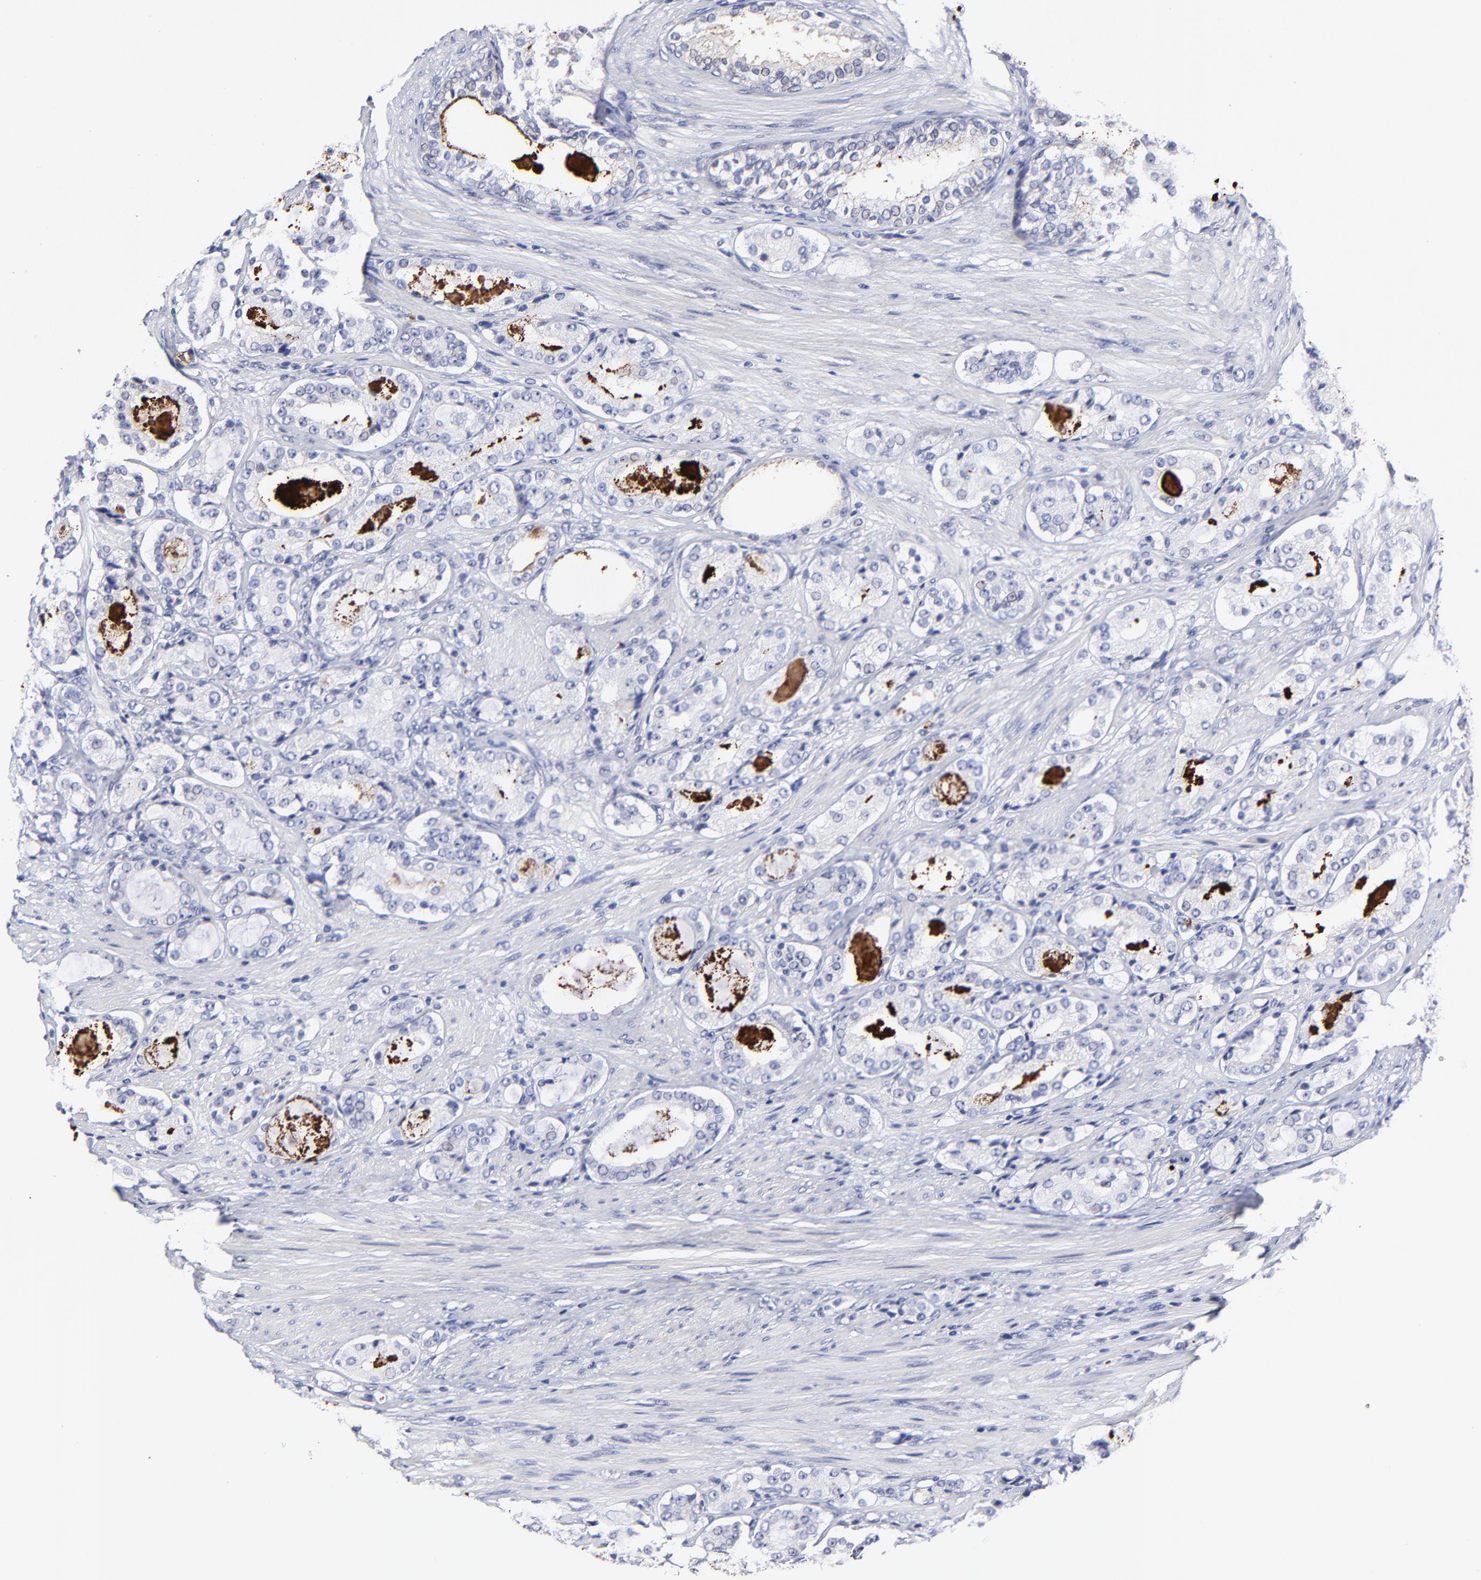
{"staining": {"intensity": "negative", "quantity": "none", "location": "none"}, "tissue": "prostate cancer", "cell_type": "Tumor cells", "image_type": "cancer", "snomed": [{"axis": "morphology", "description": "Adenocarcinoma, High grade"}, {"axis": "topography", "description": "Prostate"}], "caption": "DAB immunohistochemical staining of prostate high-grade adenocarcinoma shows no significant expression in tumor cells.", "gene": "BTG2", "patient": {"sex": "male", "age": 72}}